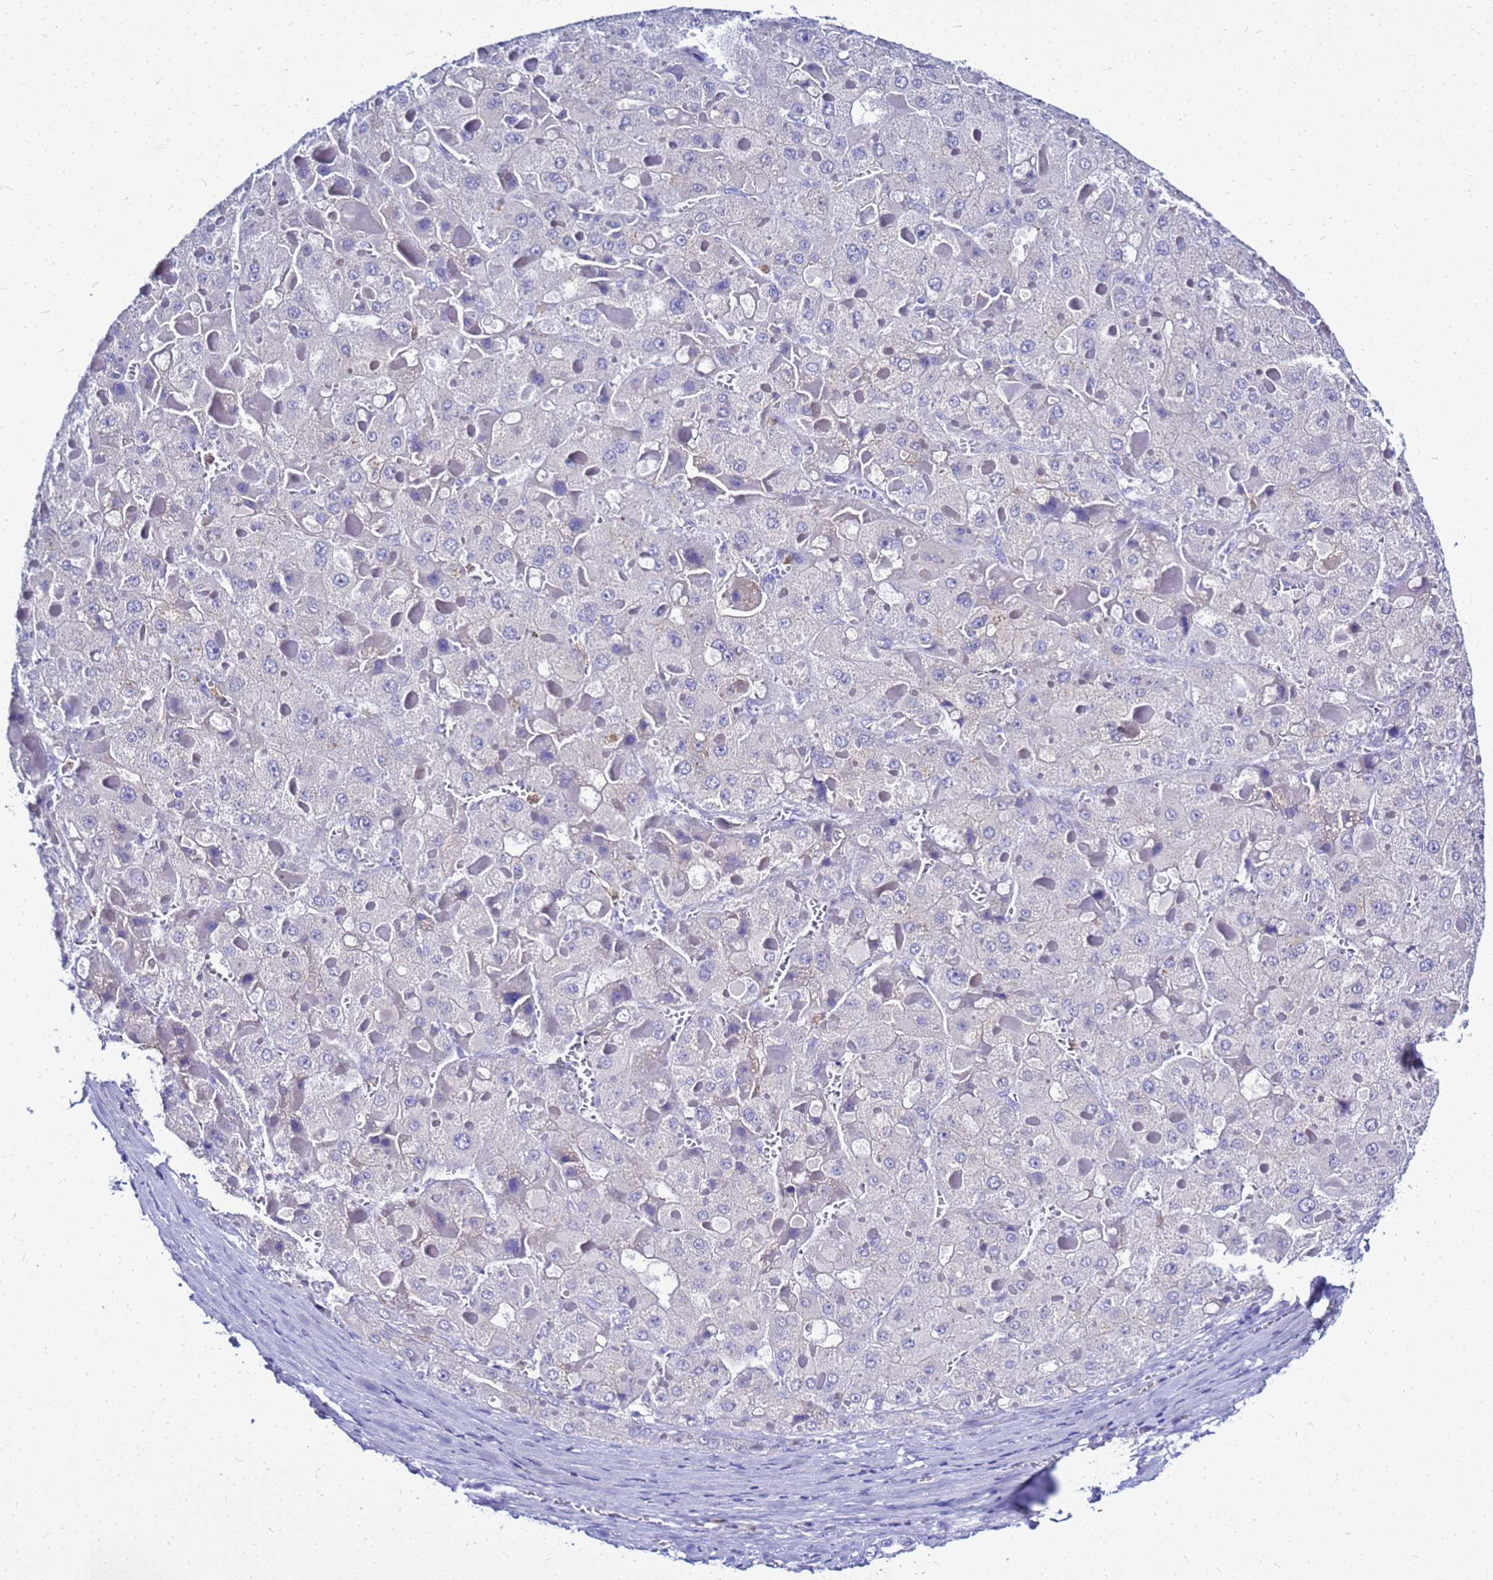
{"staining": {"intensity": "negative", "quantity": "none", "location": "none"}, "tissue": "liver cancer", "cell_type": "Tumor cells", "image_type": "cancer", "snomed": [{"axis": "morphology", "description": "Carcinoma, Hepatocellular, NOS"}, {"axis": "topography", "description": "Liver"}], "caption": "High power microscopy photomicrograph of an IHC image of liver hepatocellular carcinoma, revealing no significant expression in tumor cells. (Stains: DAB (3,3'-diaminobenzidine) immunohistochemistry (IHC) with hematoxylin counter stain, Microscopy: brightfield microscopy at high magnification).", "gene": "CSTA", "patient": {"sex": "female", "age": 73}}